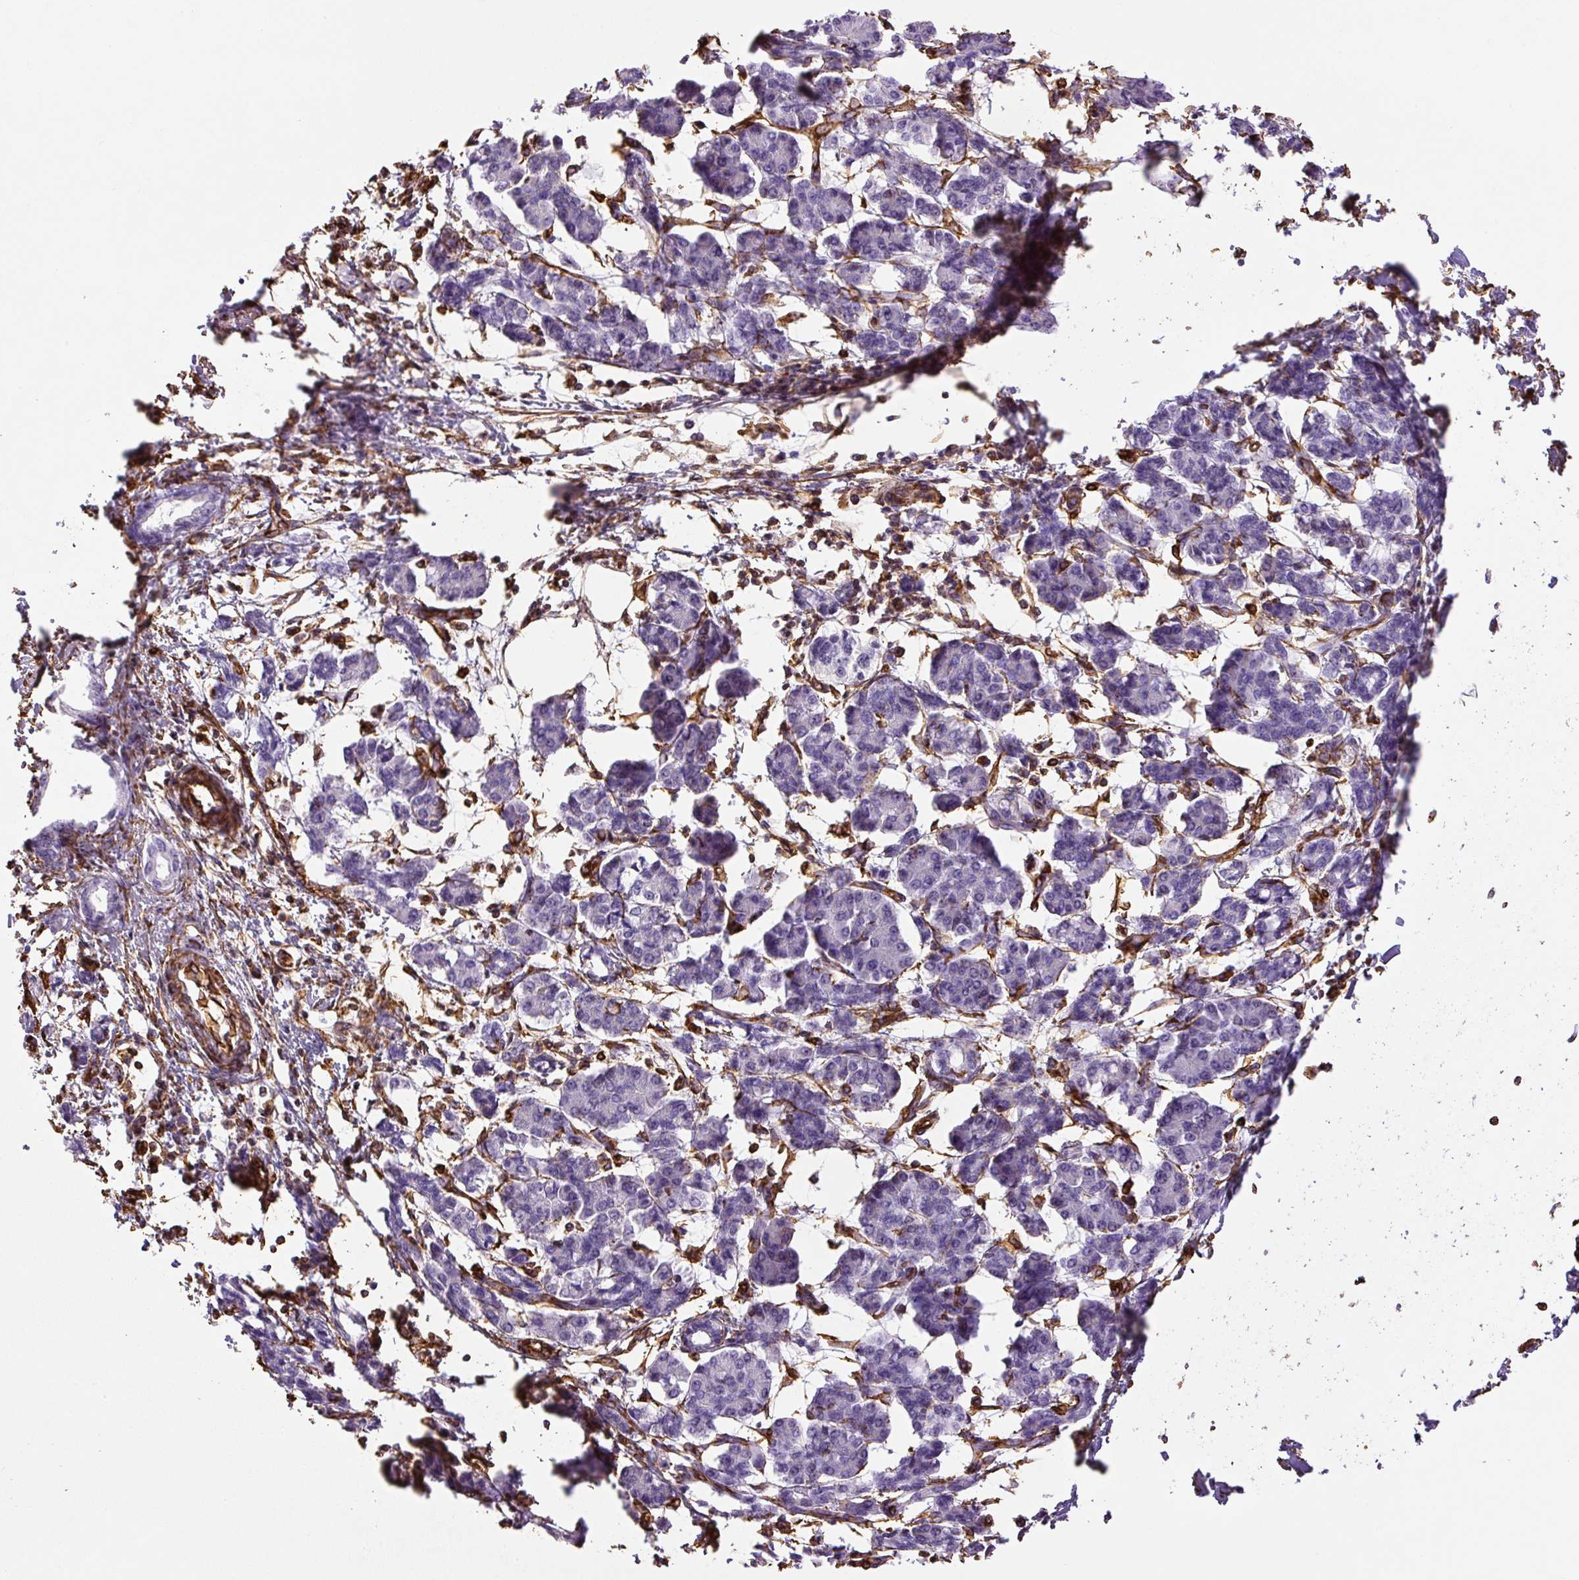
{"staining": {"intensity": "negative", "quantity": "none", "location": "none"}, "tissue": "pancreatic cancer", "cell_type": "Tumor cells", "image_type": "cancer", "snomed": [{"axis": "morphology", "description": "Adenocarcinoma, NOS"}, {"axis": "topography", "description": "Pancreas"}], "caption": "An IHC histopathology image of pancreatic adenocarcinoma is shown. There is no staining in tumor cells of pancreatic adenocarcinoma.", "gene": "VIM", "patient": {"sex": "female", "age": 55}}